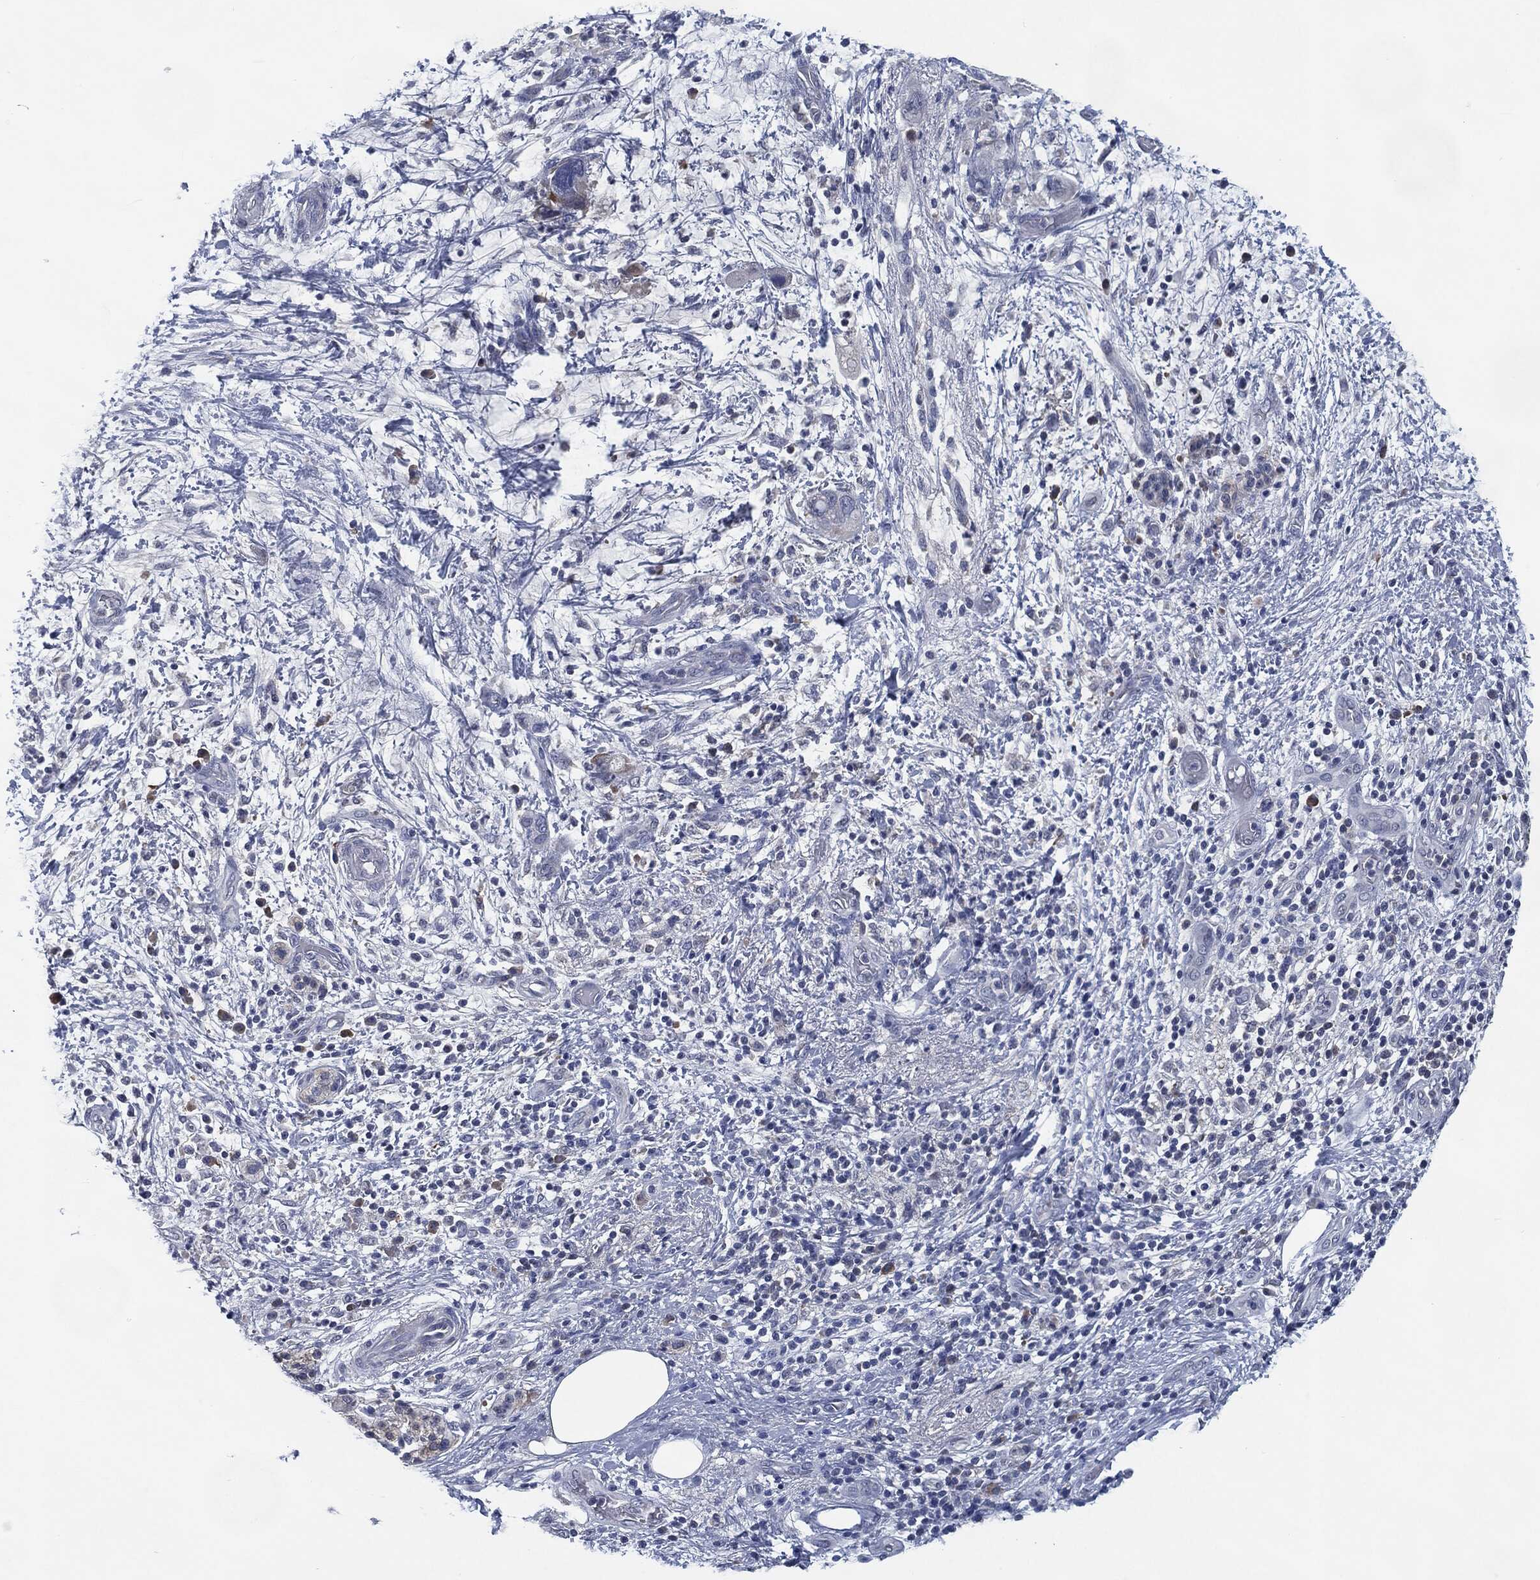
{"staining": {"intensity": "negative", "quantity": "none", "location": "none"}, "tissue": "pancreatic cancer", "cell_type": "Tumor cells", "image_type": "cancer", "snomed": [{"axis": "morphology", "description": "Adenocarcinoma, NOS"}, {"axis": "topography", "description": "Pancreas"}], "caption": "Immunohistochemical staining of human pancreatic cancer (adenocarcinoma) displays no significant positivity in tumor cells. The staining is performed using DAB (3,3'-diaminobenzidine) brown chromogen with nuclei counter-stained in using hematoxylin.", "gene": "IL2RG", "patient": {"sex": "female", "age": 72}}